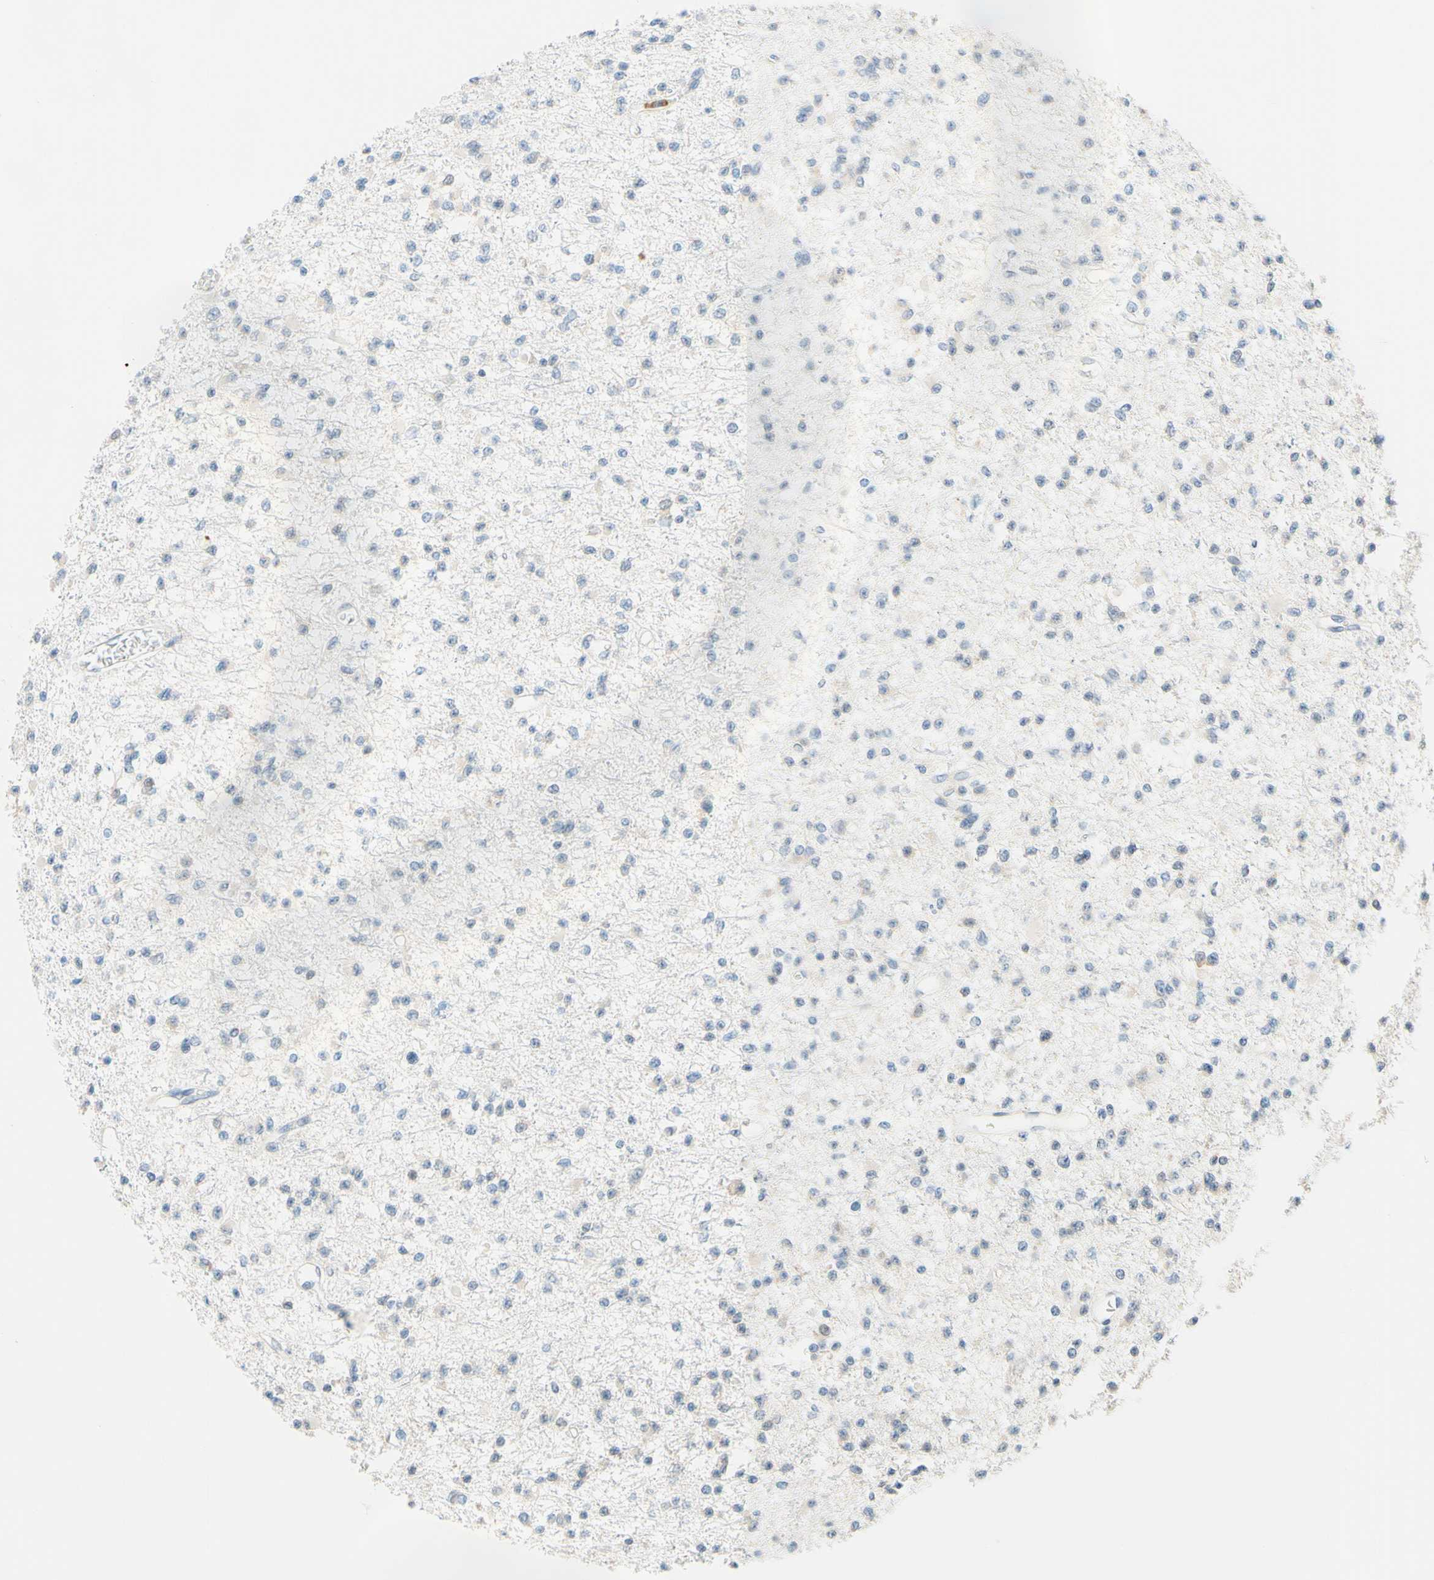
{"staining": {"intensity": "negative", "quantity": "none", "location": "none"}, "tissue": "glioma", "cell_type": "Tumor cells", "image_type": "cancer", "snomed": [{"axis": "morphology", "description": "Glioma, malignant, Low grade"}, {"axis": "topography", "description": "Brain"}], "caption": "This is an immunohistochemistry (IHC) photomicrograph of glioma. There is no positivity in tumor cells.", "gene": "TREM2", "patient": {"sex": "female", "age": 22}}